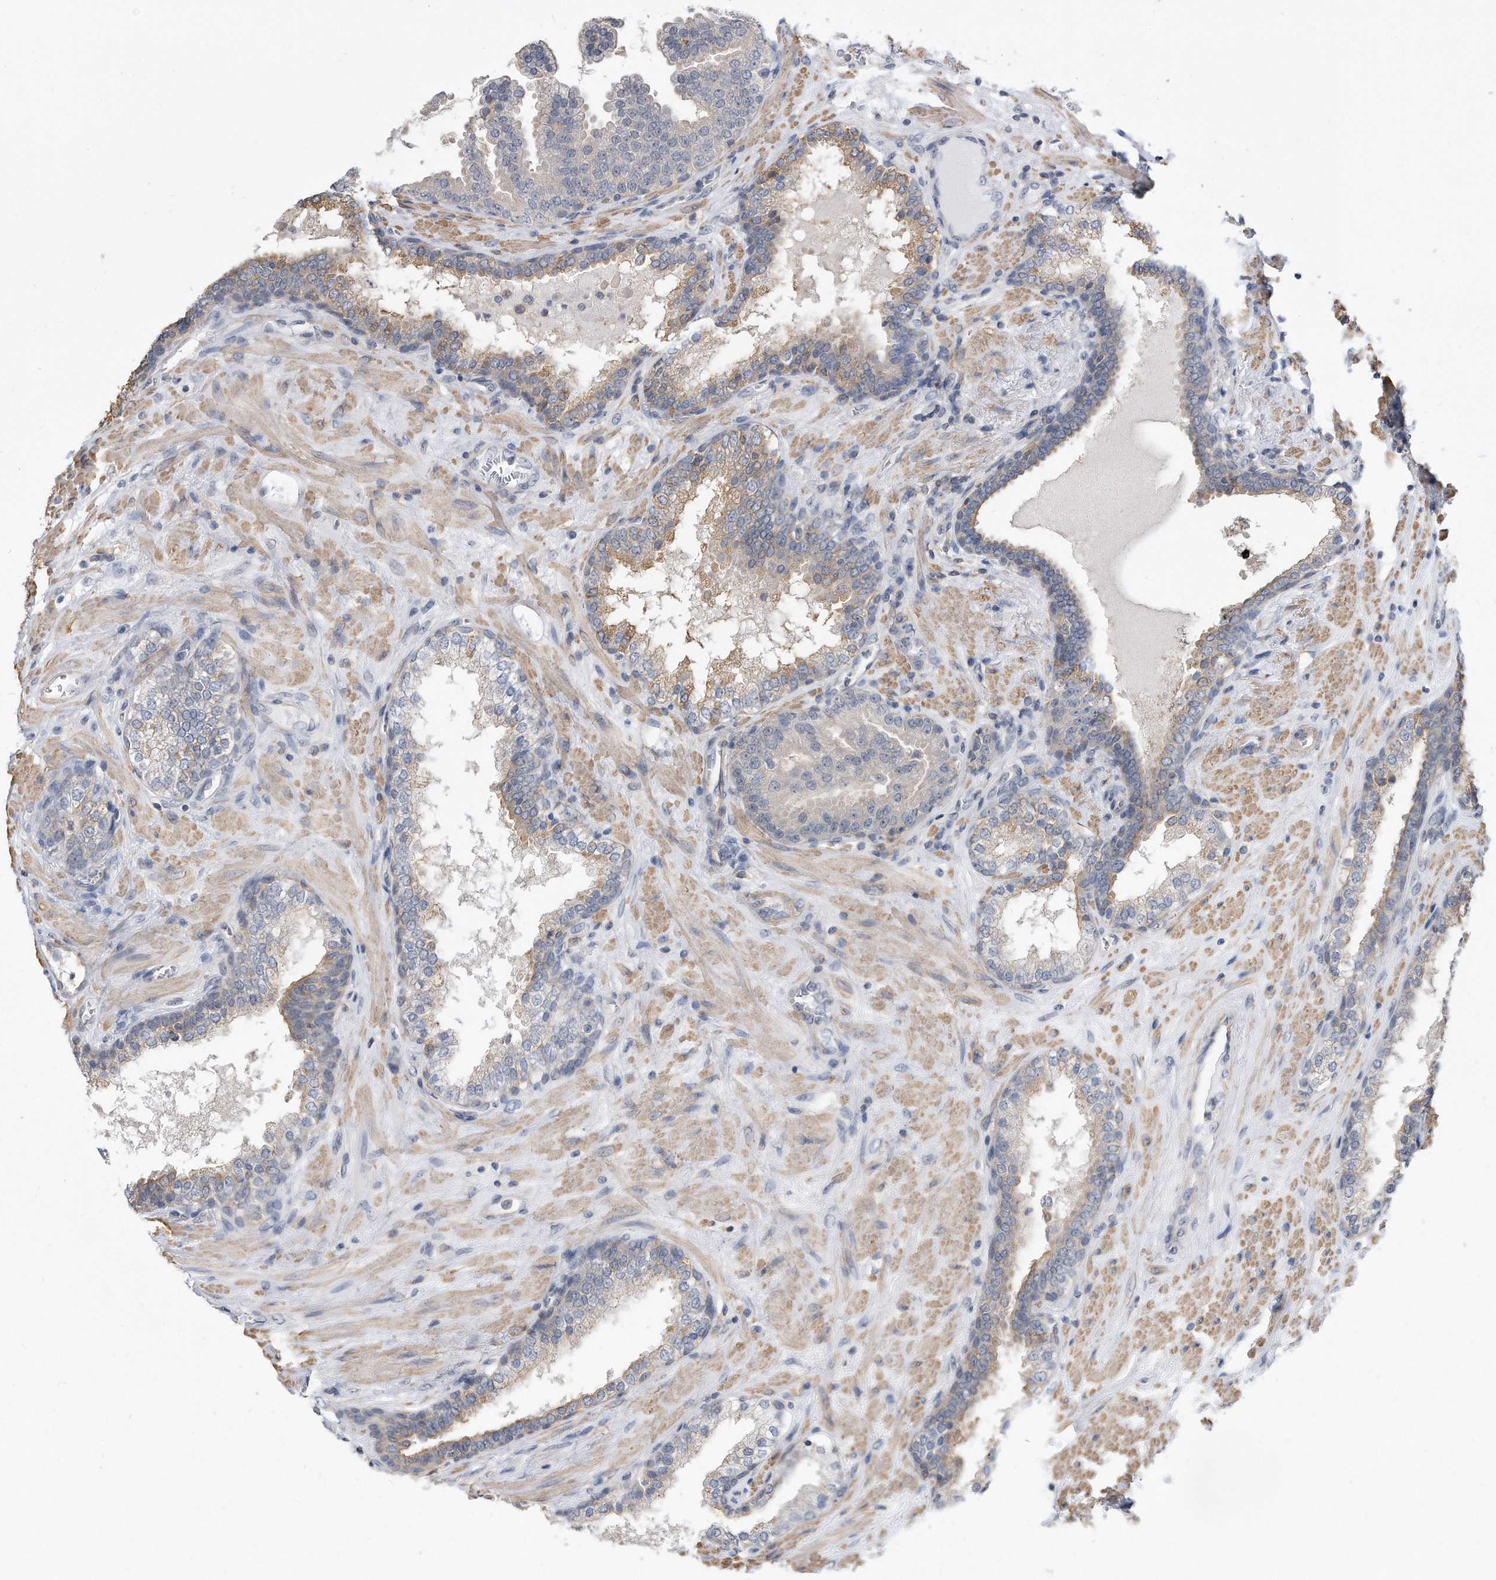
{"staining": {"intensity": "negative", "quantity": "none", "location": "none"}, "tissue": "prostate cancer", "cell_type": "Tumor cells", "image_type": "cancer", "snomed": [{"axis": "morphology", "description": "Adenocarcinoma, Low grade"}, {"axis": "topography", "description": "Prostate"}], "caption": "The histopathology image reveals no staining of tumor cells in prostate cancer (adenocarcinoma (low-grade)).", "gene": "TCP1", "patient": {"sex": "male", "age": 67}}